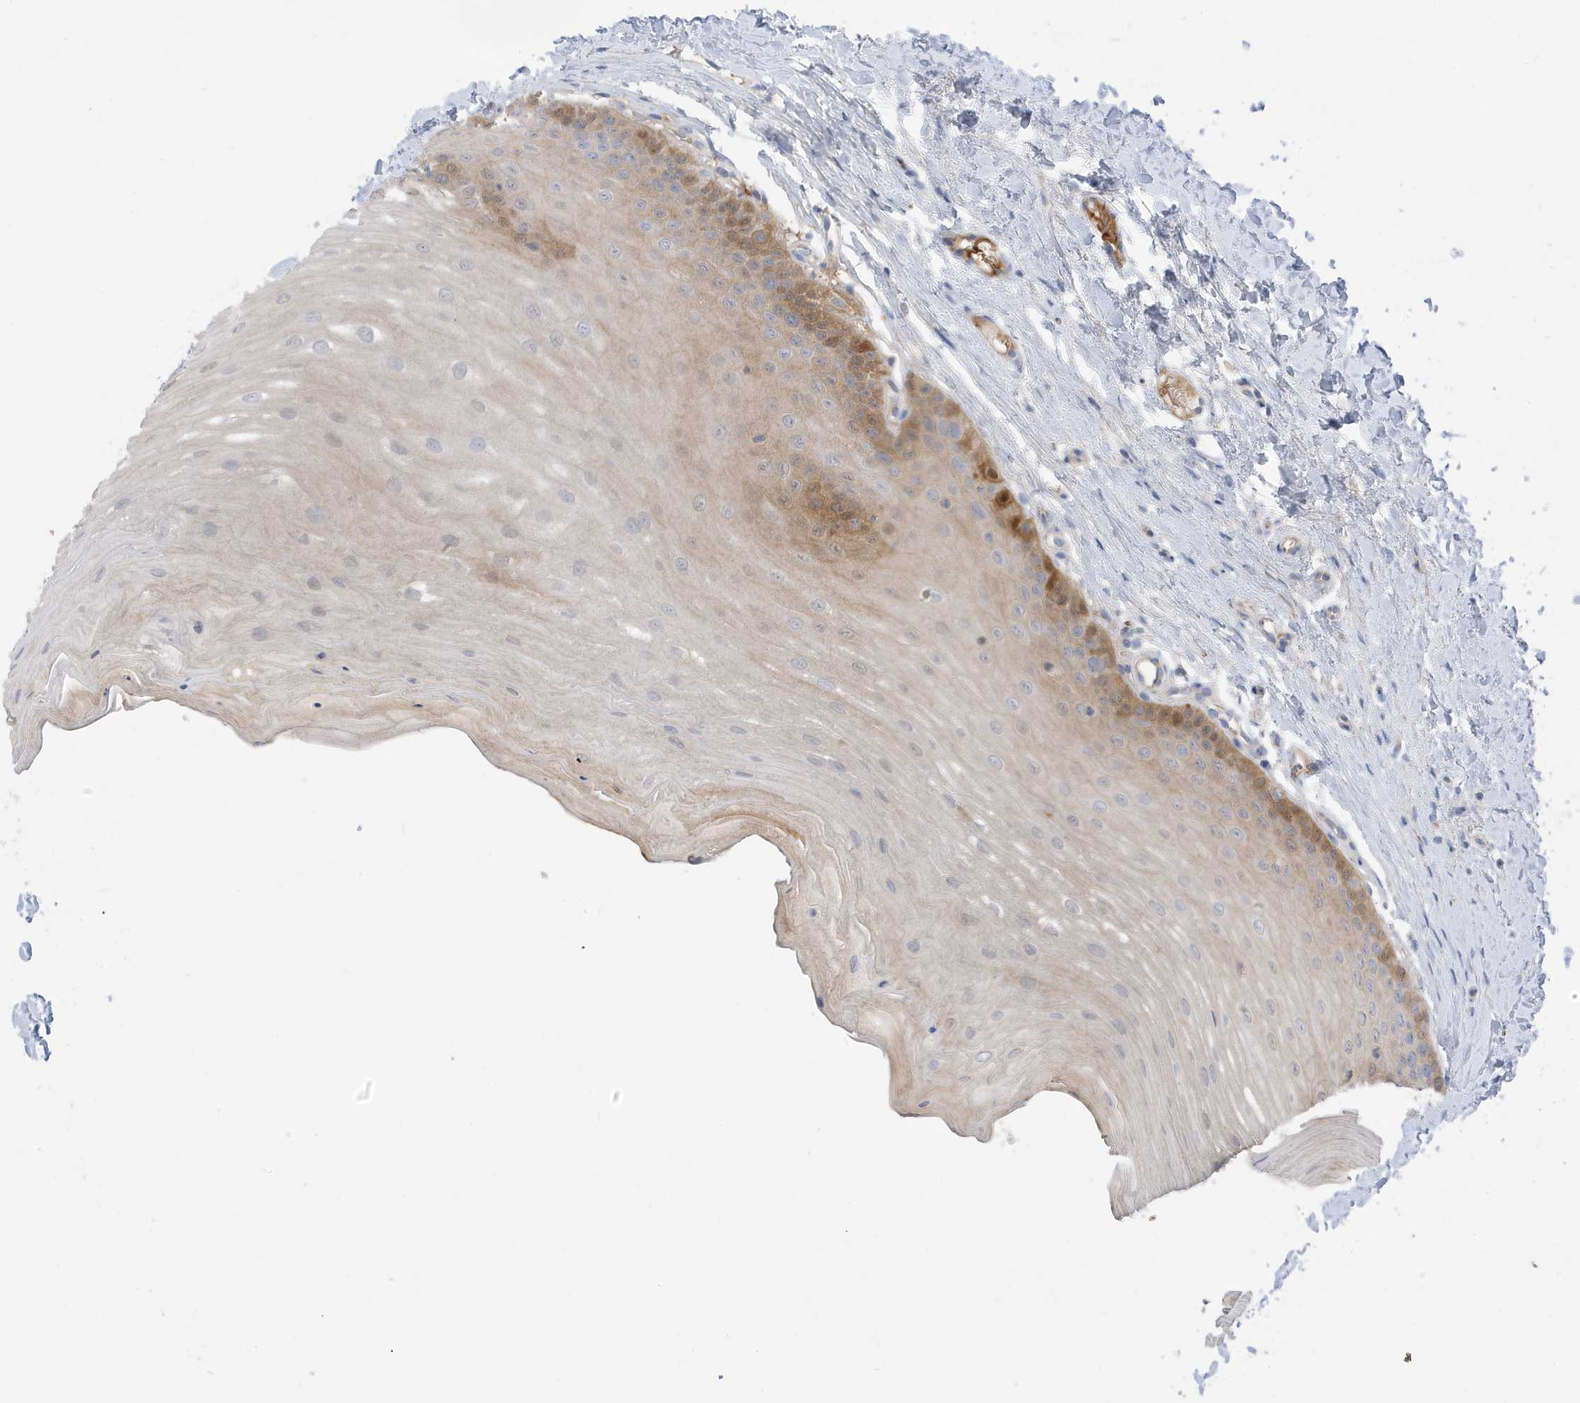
{"staining": {"intensity": "moderate", "quantity": "<25%", "location": "cytoplasmic/membranous"}, "tissue": "oral mucosa", "cell_type": "Squamous epithelial cells", "image_type": "normal", "snomed": [{"axis": "morphology", "description": "Normal tissue, NOS"}, {"axis": "topography", "description": "Oral tissue"}], "caption": "A low amount of moderate cytoplasmic/membranous positivity is seen in about <25% of squamous epithelial cells in normal oral mucosa. (brown staining indicates protein expression, while blue staining denotes nuclei).", "gene": "ATP13A5", "patient": {"sex": "female", "age": 39}}